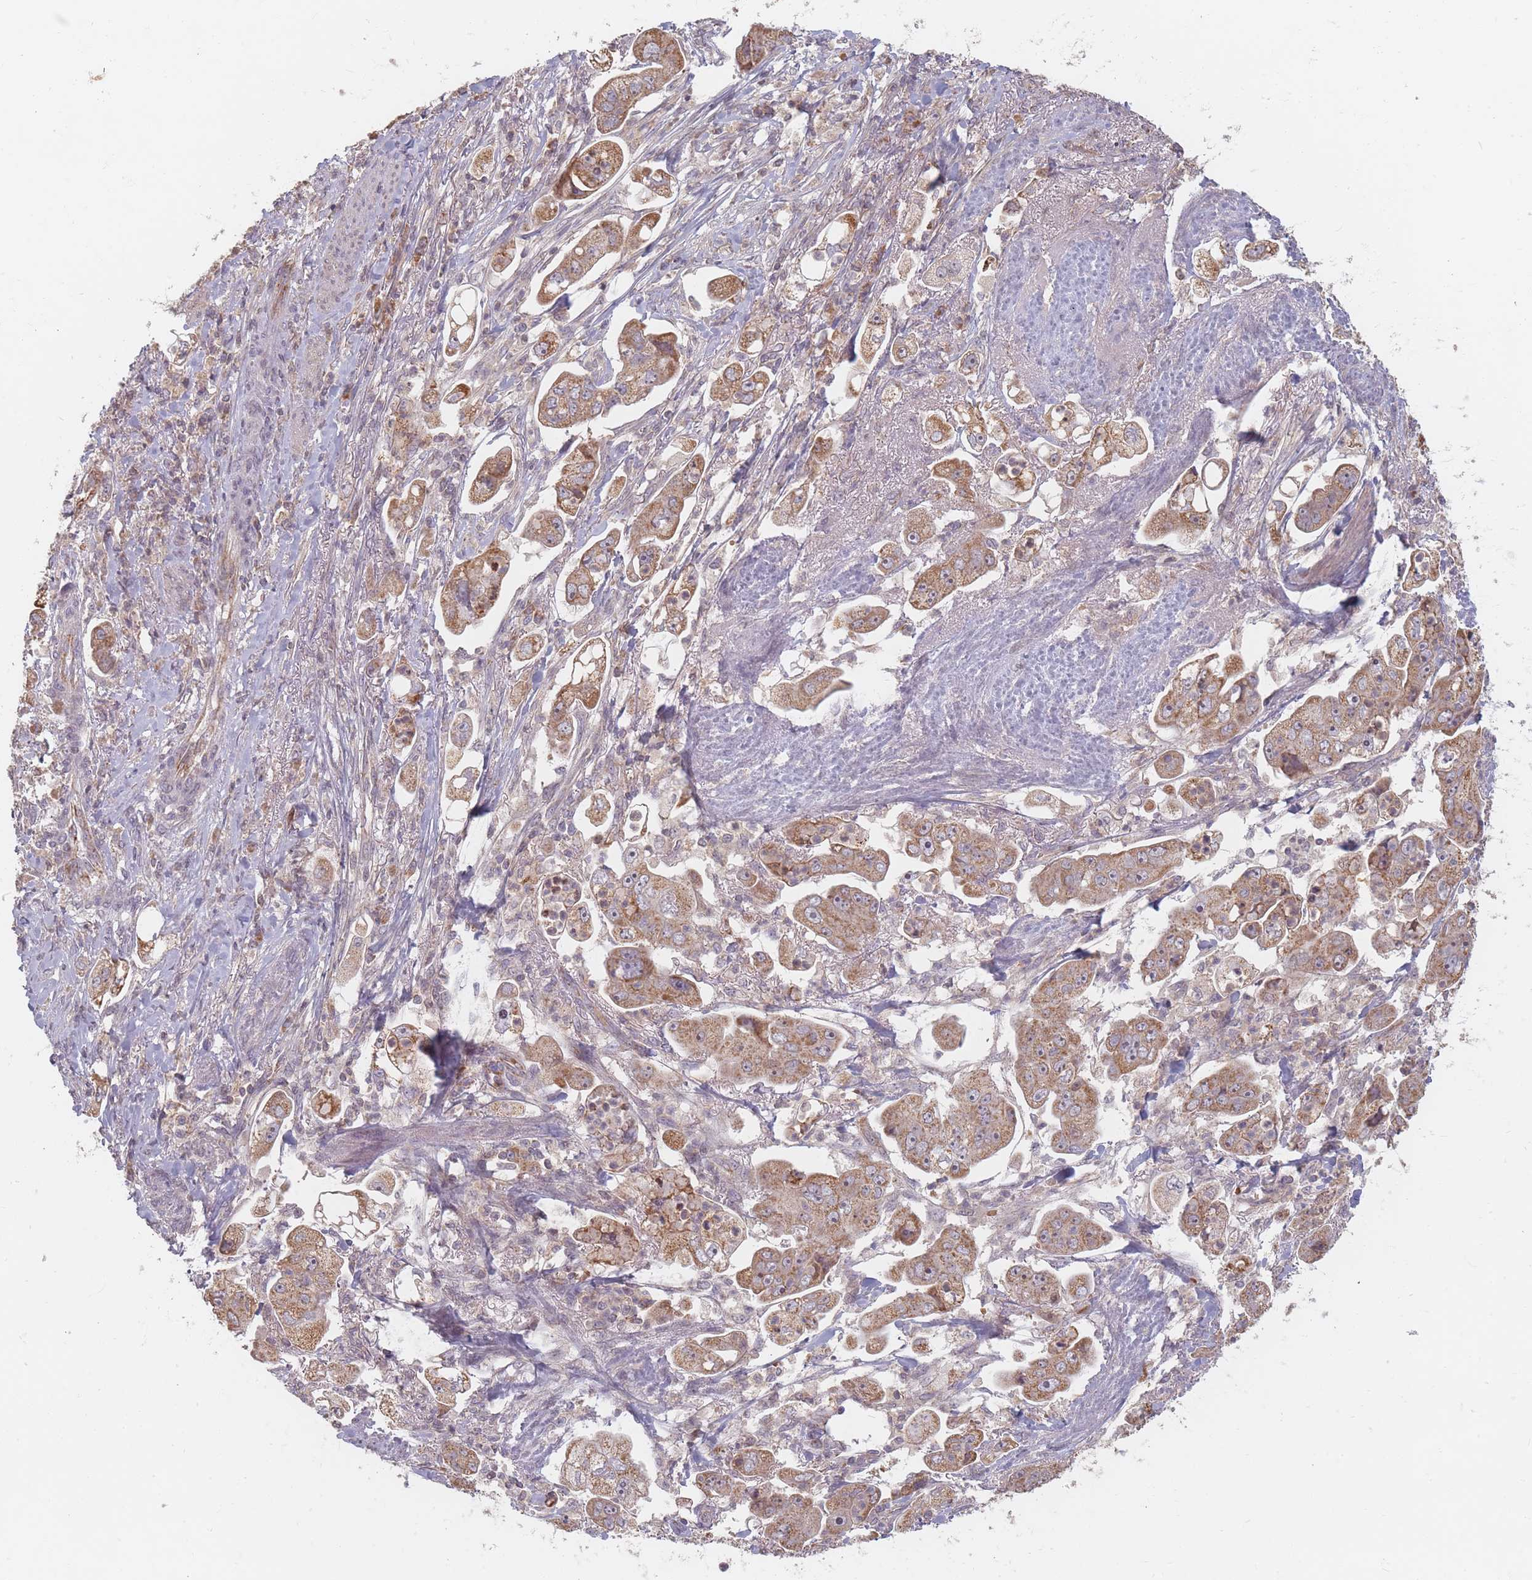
{"staining": {"intensity": "moderate", "quantity": ">75%", "location": "cytoplasmic/membranous"}, "tissue": "stomach cancer", "cell_type": "Tumor cells", "image_type": "cancer", "snomed": [{"axis": "morphology", "description": "Adenocarcinoma, NOS"}, {"axis": "topography", "description": "Stomach"}], "caption": "Human stomach adenocarcinoma stained for a protein (brown) displays moderate cytoplasmic/membranous positive positivity in approximately >75% of tumor cells.", "gene": "OR2M4", "patient": {"sex": "male", "age": 62}}